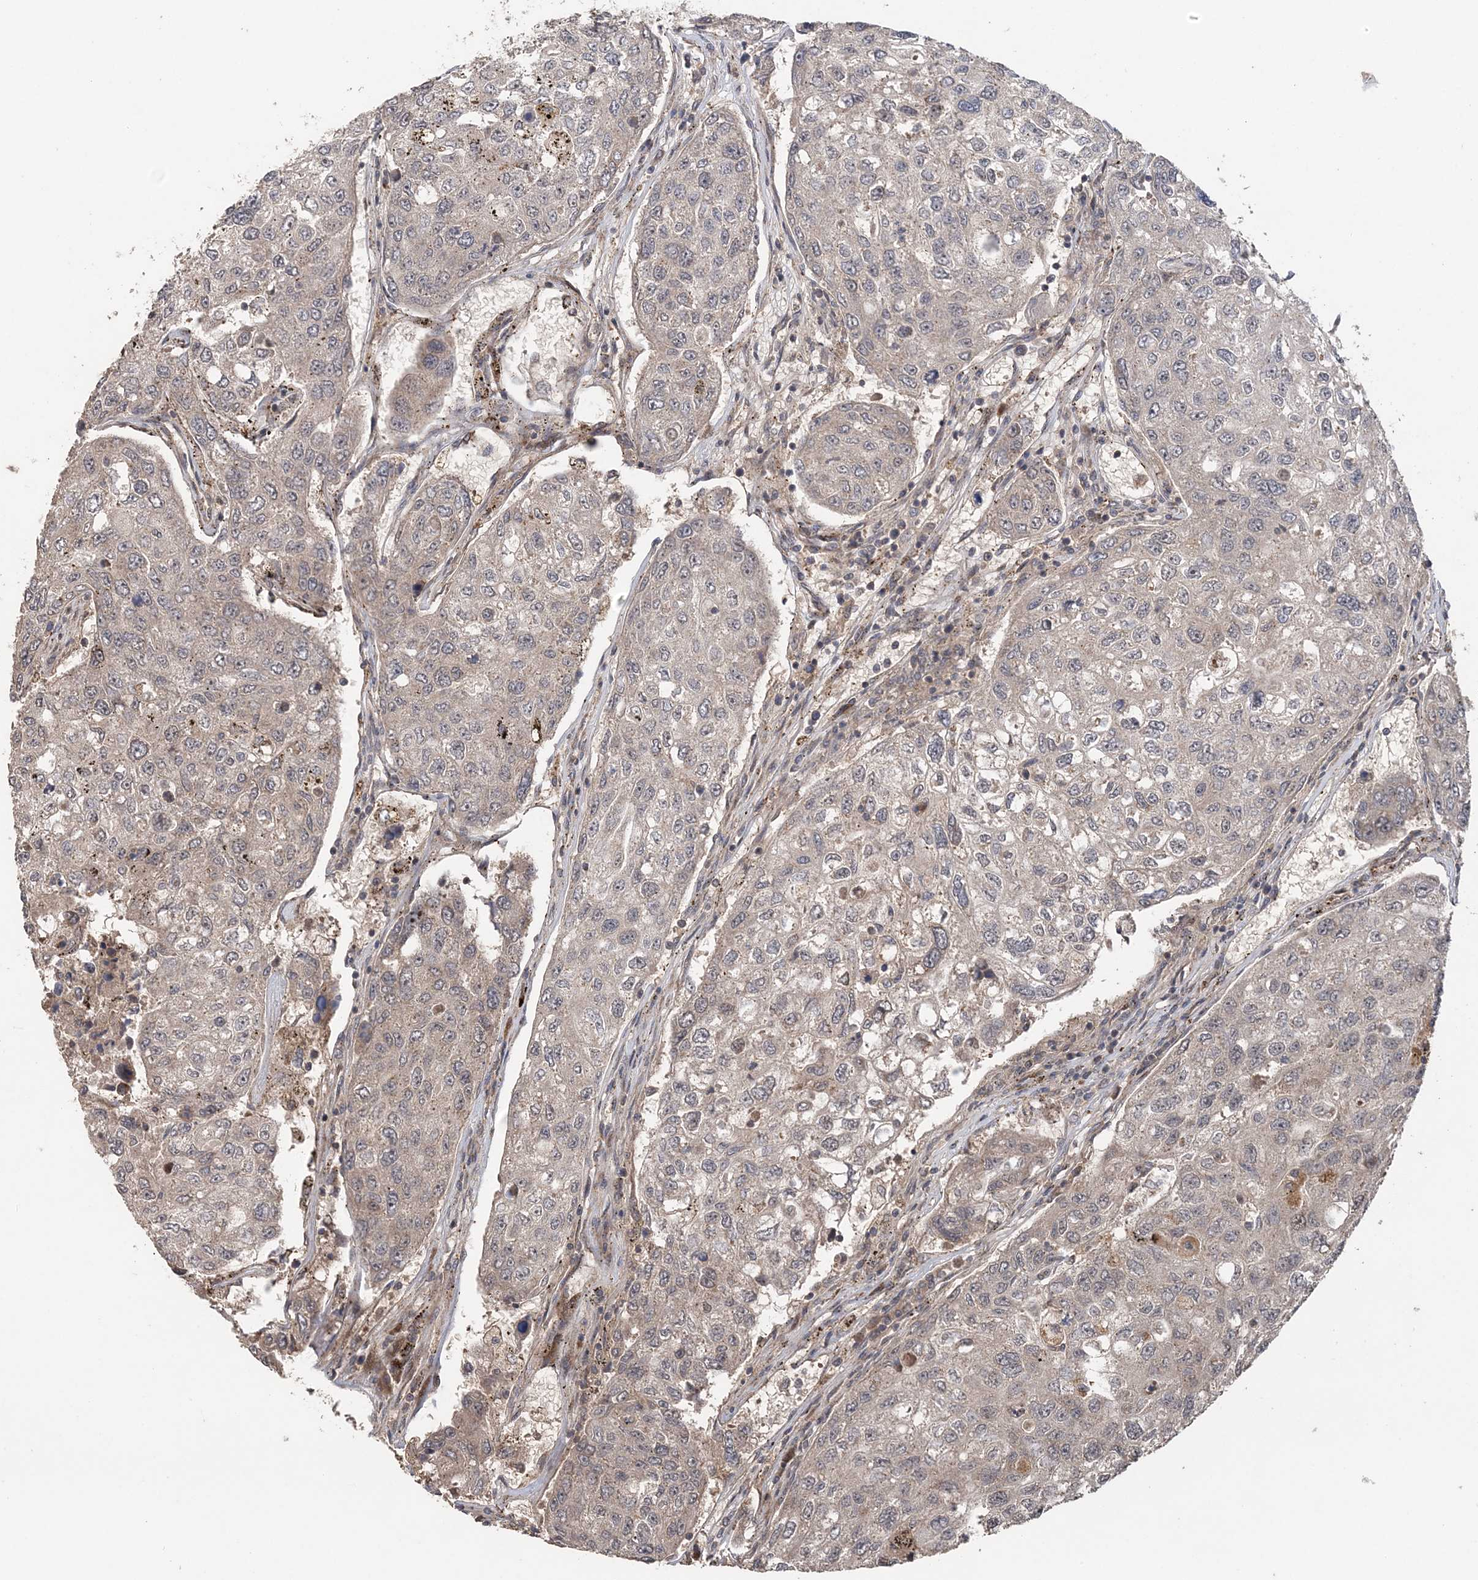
{"staining": {"intensity": "negative", "quantity": "none", "location": "none"}, "tissue": "urothelial cancer", "cell_type": "Tumor cells", "image_type": "cancer", "snomed": [{"axis": "morphology", "description": "Urothelial carcinoma, High grade"}, {"axis": "topography", "description": "Lymph node"}, {"axis": "topography", "description": "Urinary bladder"}], "caption": "DAB (3,3'-diaminobenzidine) immunohistochemical staining of human urothelial cancer demonstrates no significant positivity in tumor cells. Nuclei are stained in blue.", "gene": "UBTD2", "patient": {"sex": "male", "age": 51}}